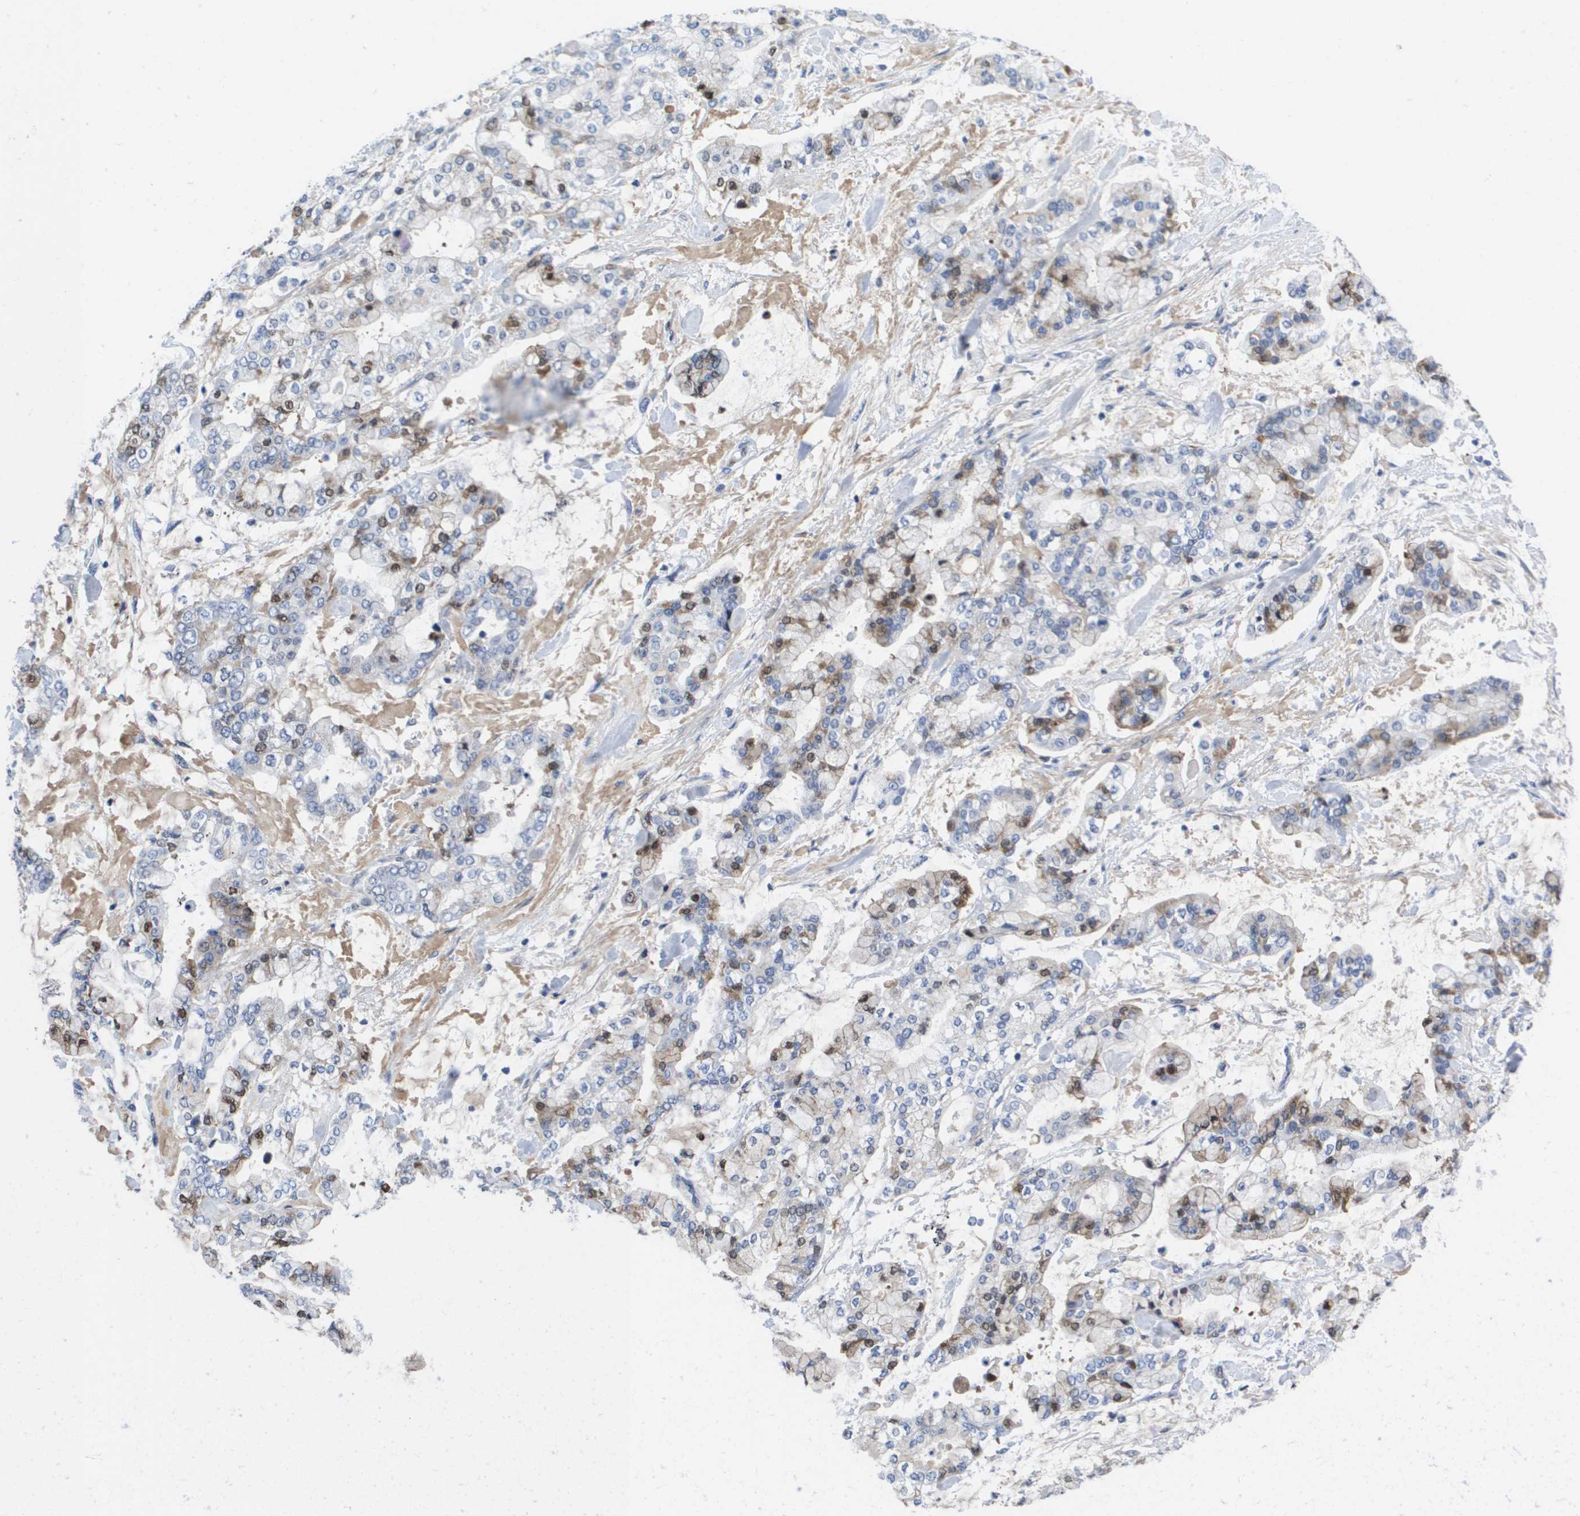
{"staining": {"intensity": "weak", "quantity": "<25%", "location": "cytoplasmic/membranous,nuclear"}, "tissue": "stomach cancer", "cell_type": "Tumor cells", "image_type": "cancer", "snomed": [{"axis": "morphology", "description": "Normal tissue, NOS"}, {"axis": "morphology", "description": "Adenocarcinoma, NOS"}, {"axis": "topography", "description": "Stomach, upper"}, {"axis": "topography", "description": "Stomach"}], "caption": "A high-resolution histopathology image shows IHC staining of stomach cancer (adenocarcinoma), which demonstrates no significant staining in tumor cells.", "gene": "SERPINC1", "patient": {"sex": "male", "age": 76}}